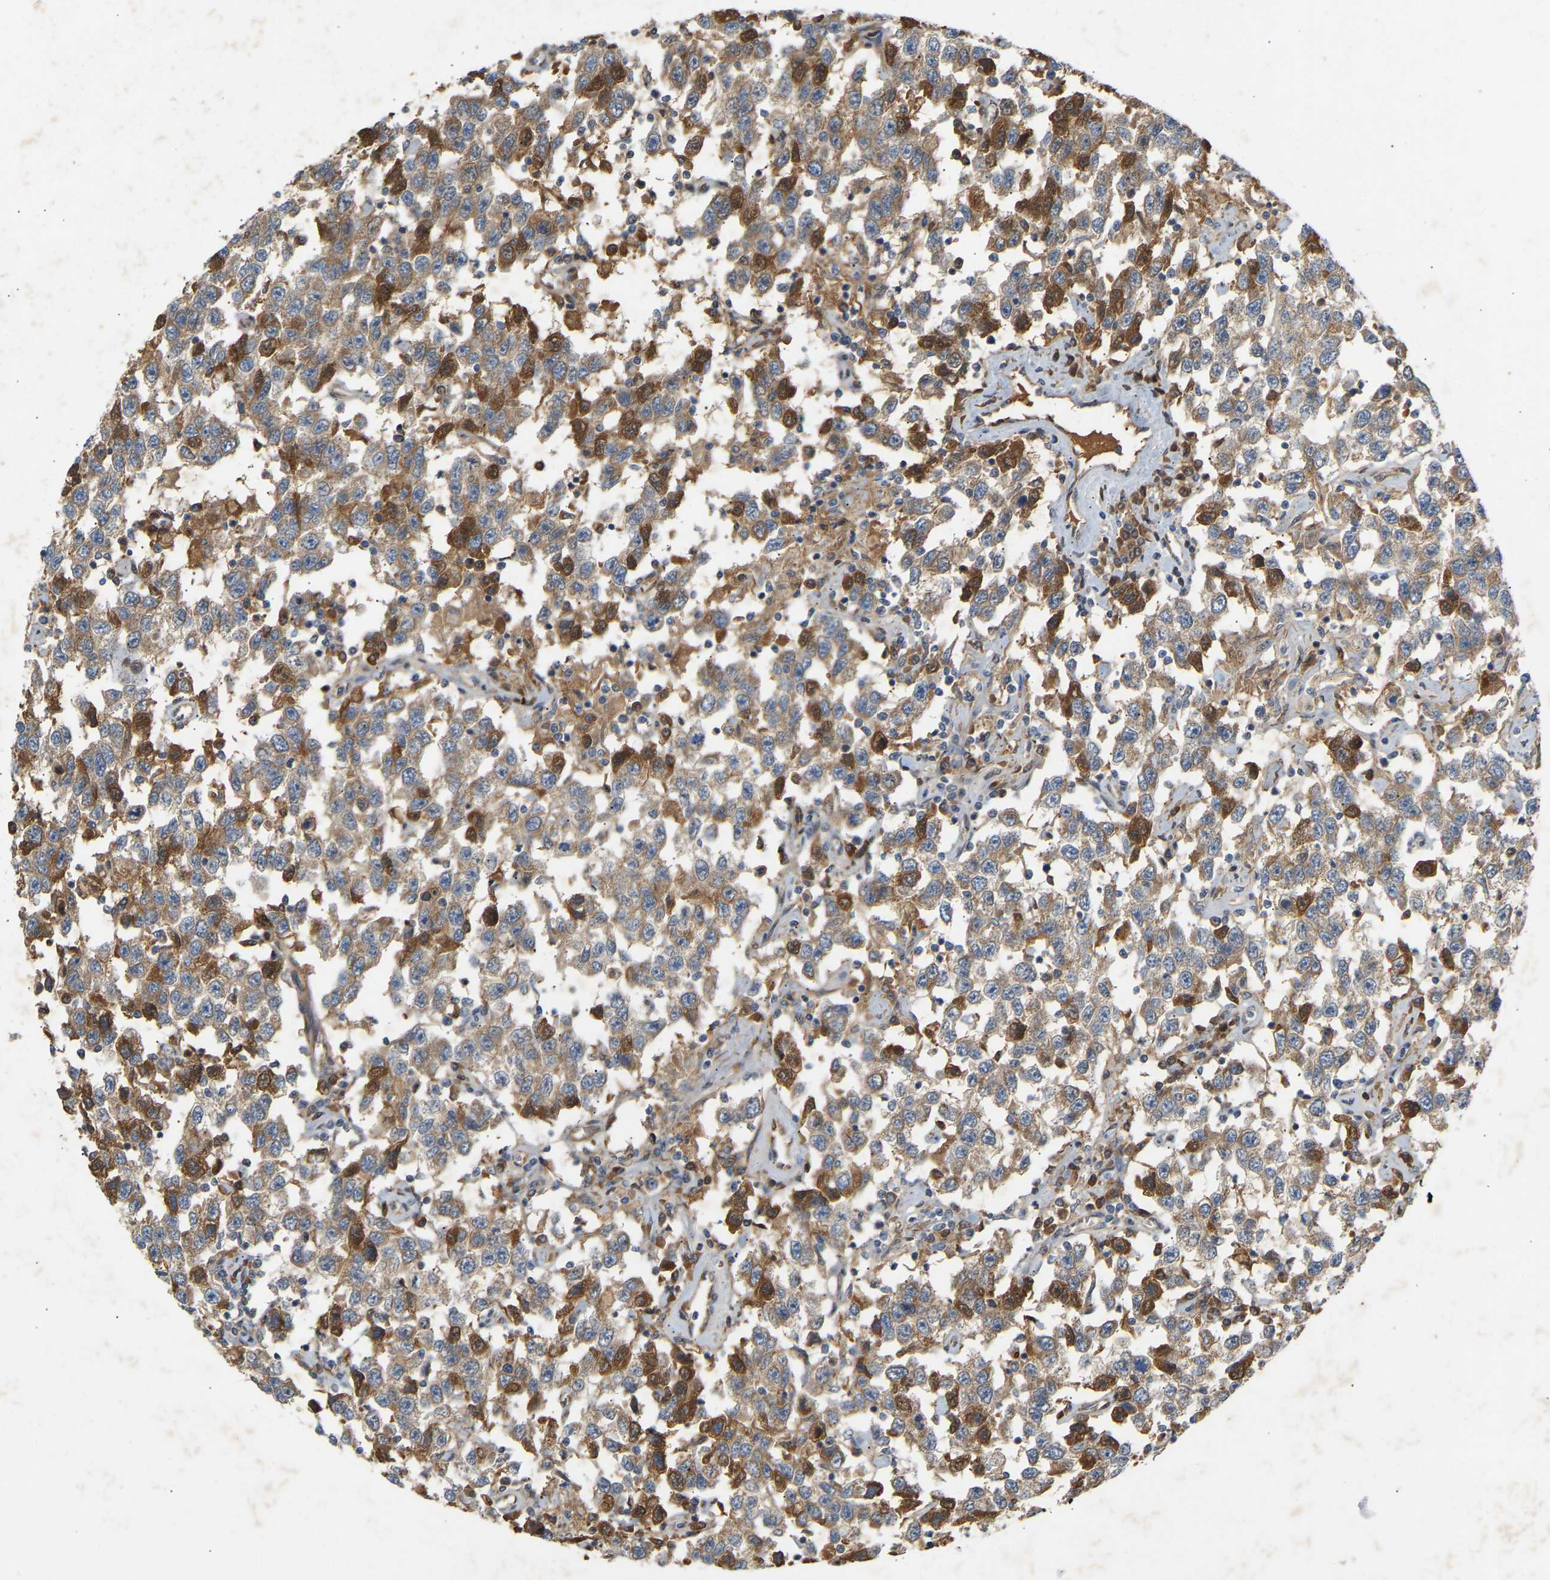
{"staining": {"intensity": "moderate", "quantity": ">75%", "location": "cytoplasmic/membranous"}, "tissue": "testis cancer", "cell_type": "Tumor cells", "image_type": "cancer", "snomed": [{"axis": "morphology", "description": "Seminoma, NOS"}, {"axis": "topography", "description": "Testis"}], "caption": "Immunohistochemistry histopathology image of neoplastic tissue: seminoma (testis) stained using IHC reveals medium levels of moderate protein expression localized specifically in the cytoplasmic/membranous of tumor cells, appearing as a cytoplasmic/membranous brown color.", "gene": "PTCD1", "patient": {"sex": "male", "age": 41}}